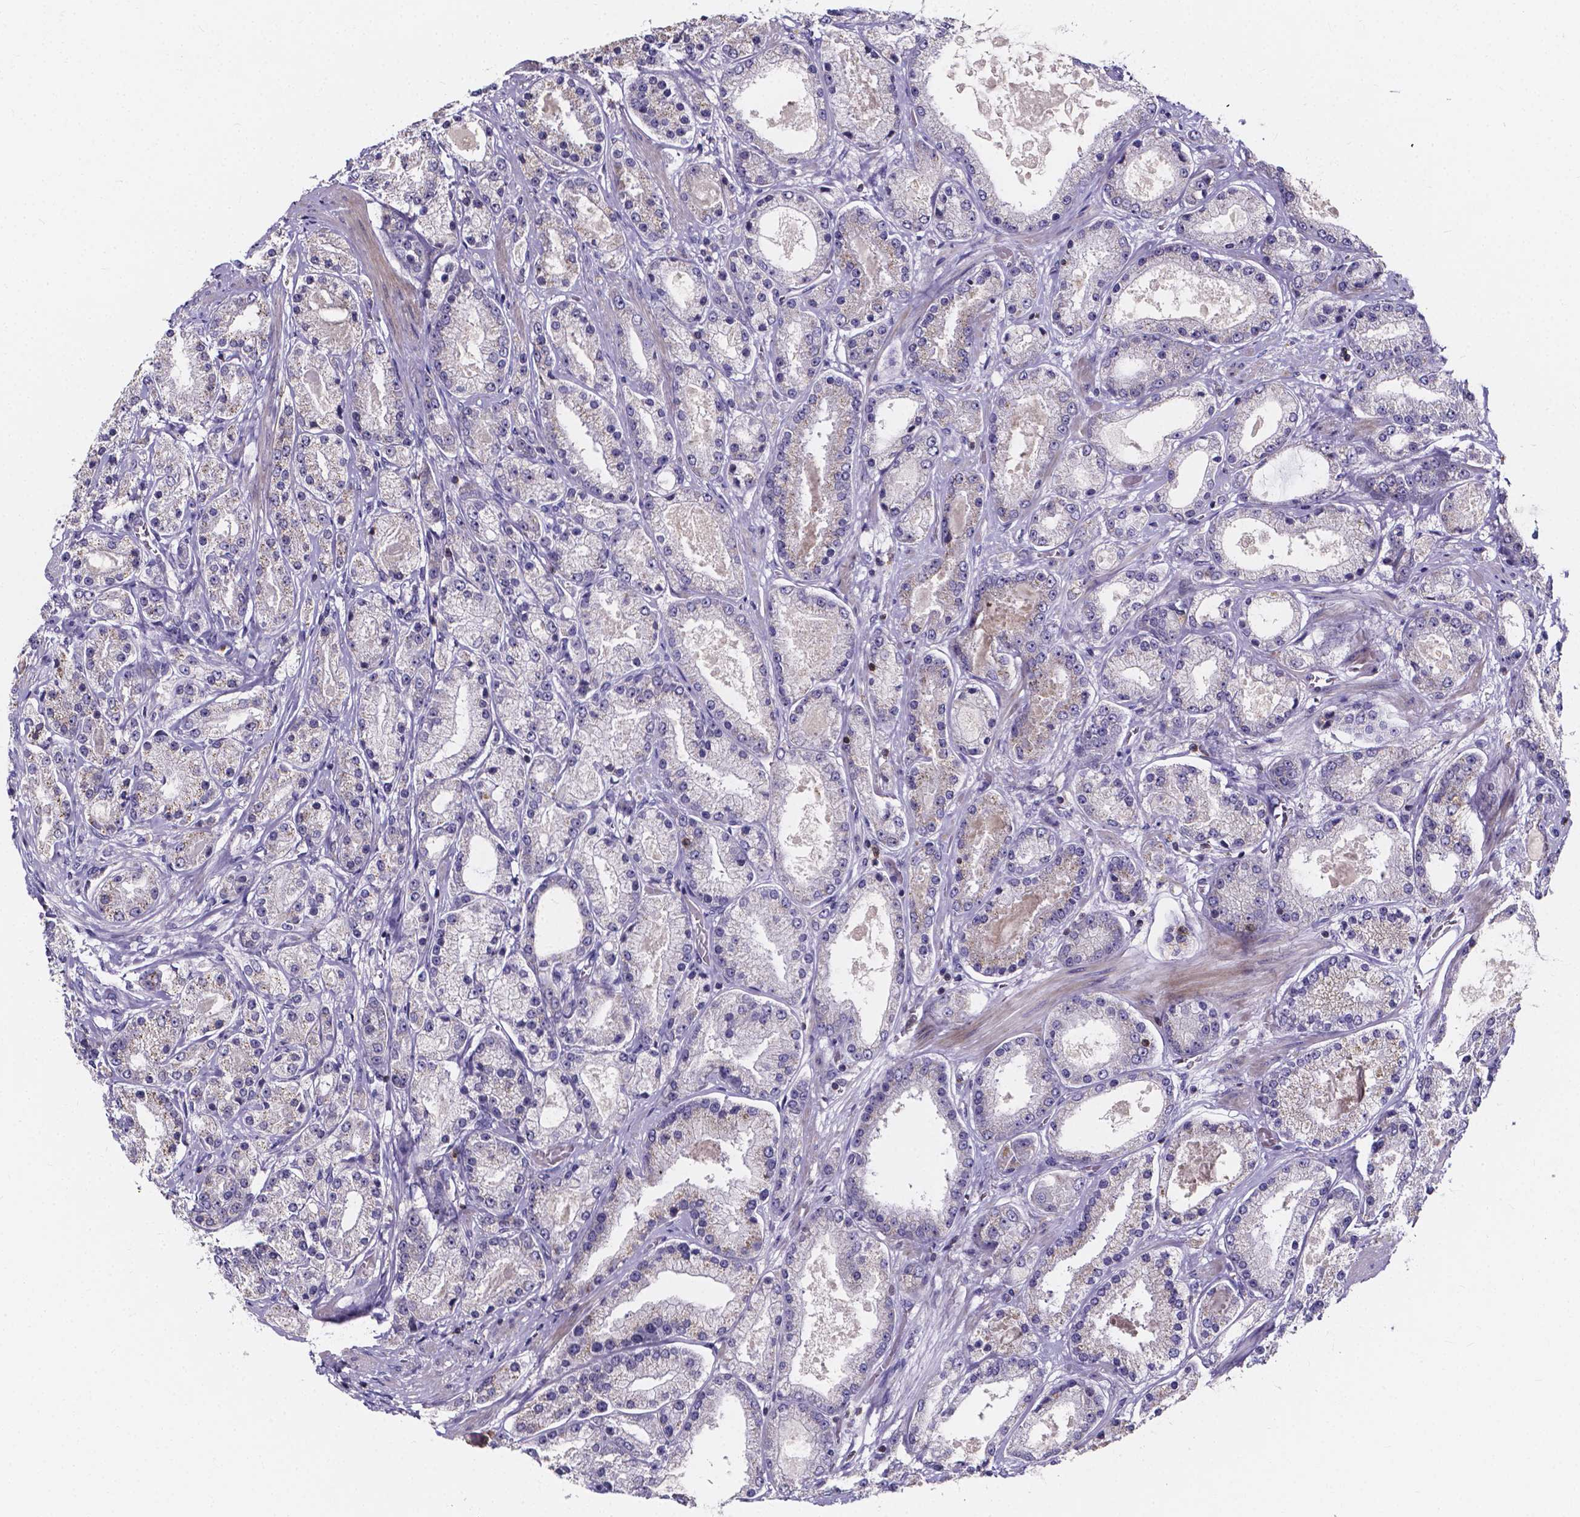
{"staining": {"intensity": "negative", "quantity": "none", "location": "none"}, "tissue": "prostate cancer", "cell_type": "Tumor cells", "image_type": "cancer", "snomed": [{"axis": "morphology", "description": "Adenocarcinoma, High grade"}, {"axis": "topography", "description": "Prostate"}], "caption": "High magnification brightfield microscopy of high-grade adenocarcinoma (prostate) stained with DAB (brown) and counterstained with hematoxylin (blue): tumor cells show no significant staining.", "gene": "THEMIS", "patient": {"sex": "male", "age": 67}}